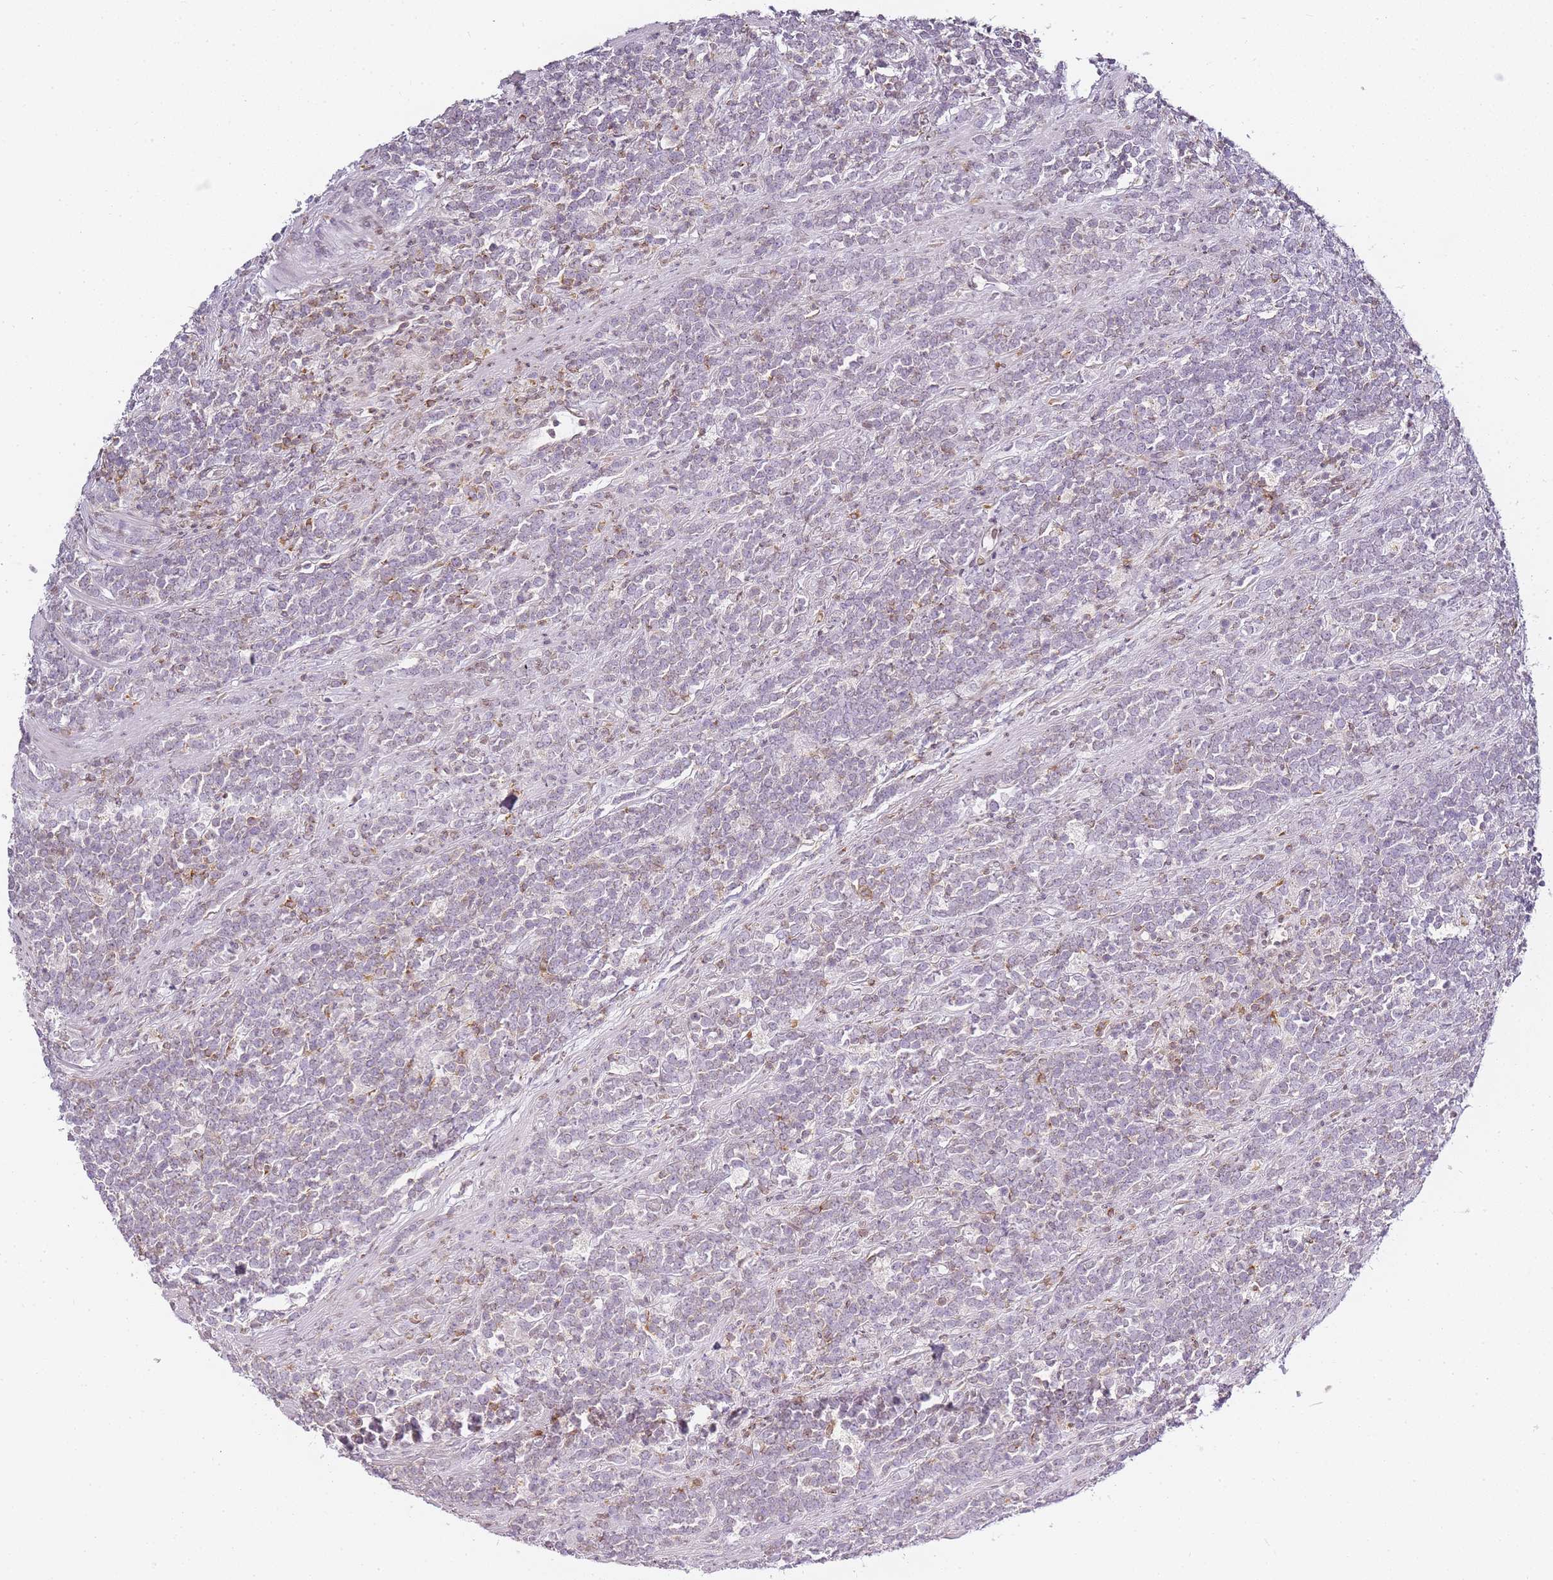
{"staining": {"intensity": "moderate", "quantity": "<25%", "location": "cytoplasmic/membranous"}, "tissue": "lymphoma", "cell_type": "Tumor cells", "image_type": "cancer", "snomed": [{"axis": "morphology", "description": "Malignant lymphoma, non-Hodgkin's type, High grade"}, {"axis": "topography", "description": "Small intestine"}, {"axis": "topography", "description": "Colon"}], "caption": "This is an image of immunohistochemistry staining of malignant lymphoma, non-Hodgkin's type (high-grade), which shows moderate staining in the cytoplasmic/membranous of tumor cells.", "gene": "JAKMIP1", "patient": {"sex": "male", "age": 8}}